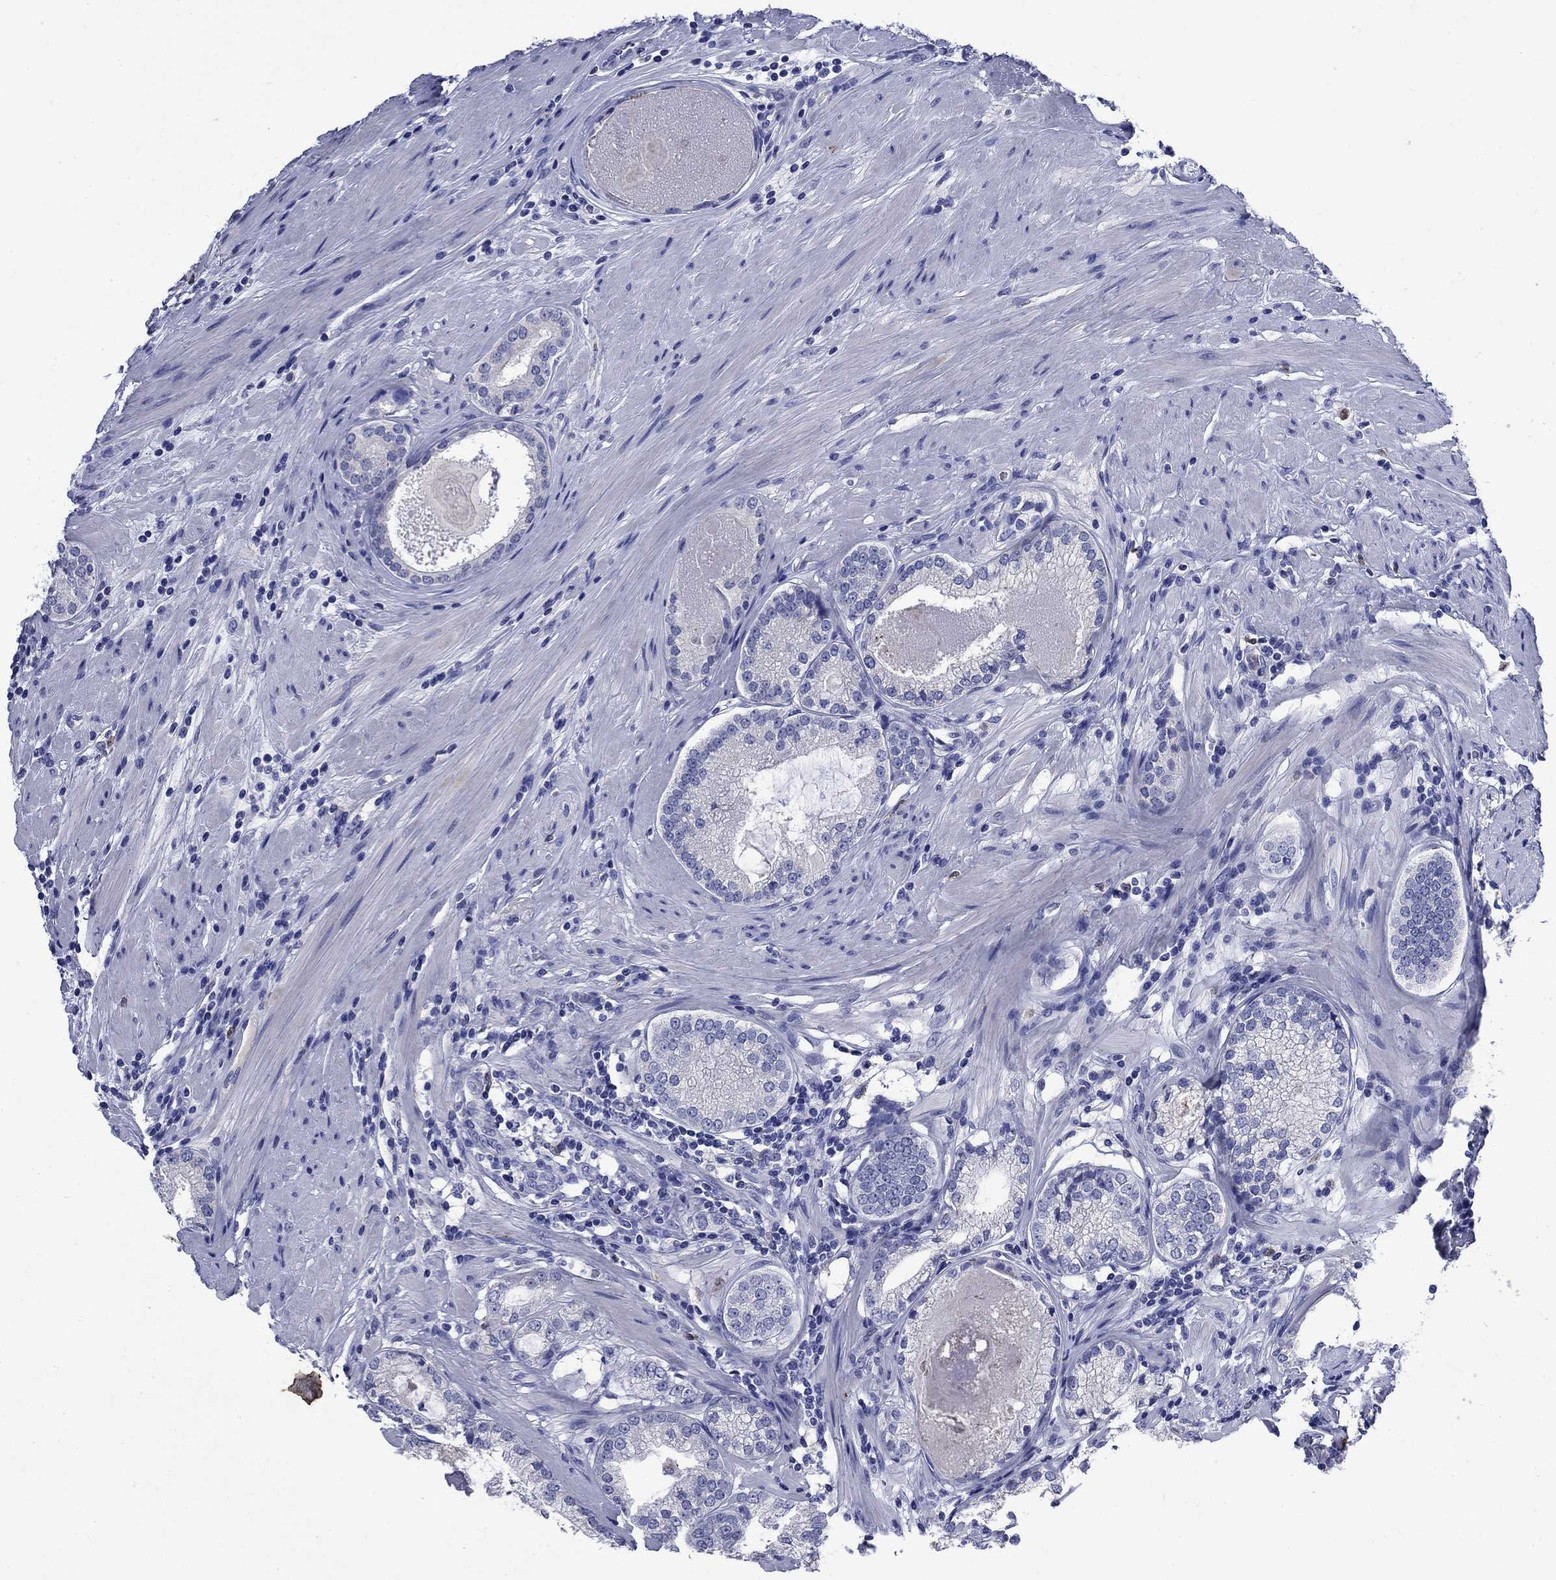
{"staining": {"intensity": "negative", "quantity": "none", "location": "none"}, "tissue": "prostate cancer", "cell_type": "Tumor cells", "image_type": "cancer", "snomed": [{"axis": "morphology", "description": "Adenocarcinoma, High grade"}, {"axis": "topography", "description": "Prostate and seminal vesicle, NOS"}], "caption": "Immunohistochemical staining of prostate cancer shows no significant expression in tumor cells.", "gene": "TFR2", "patient": {"sex": "male", "age": 62}}